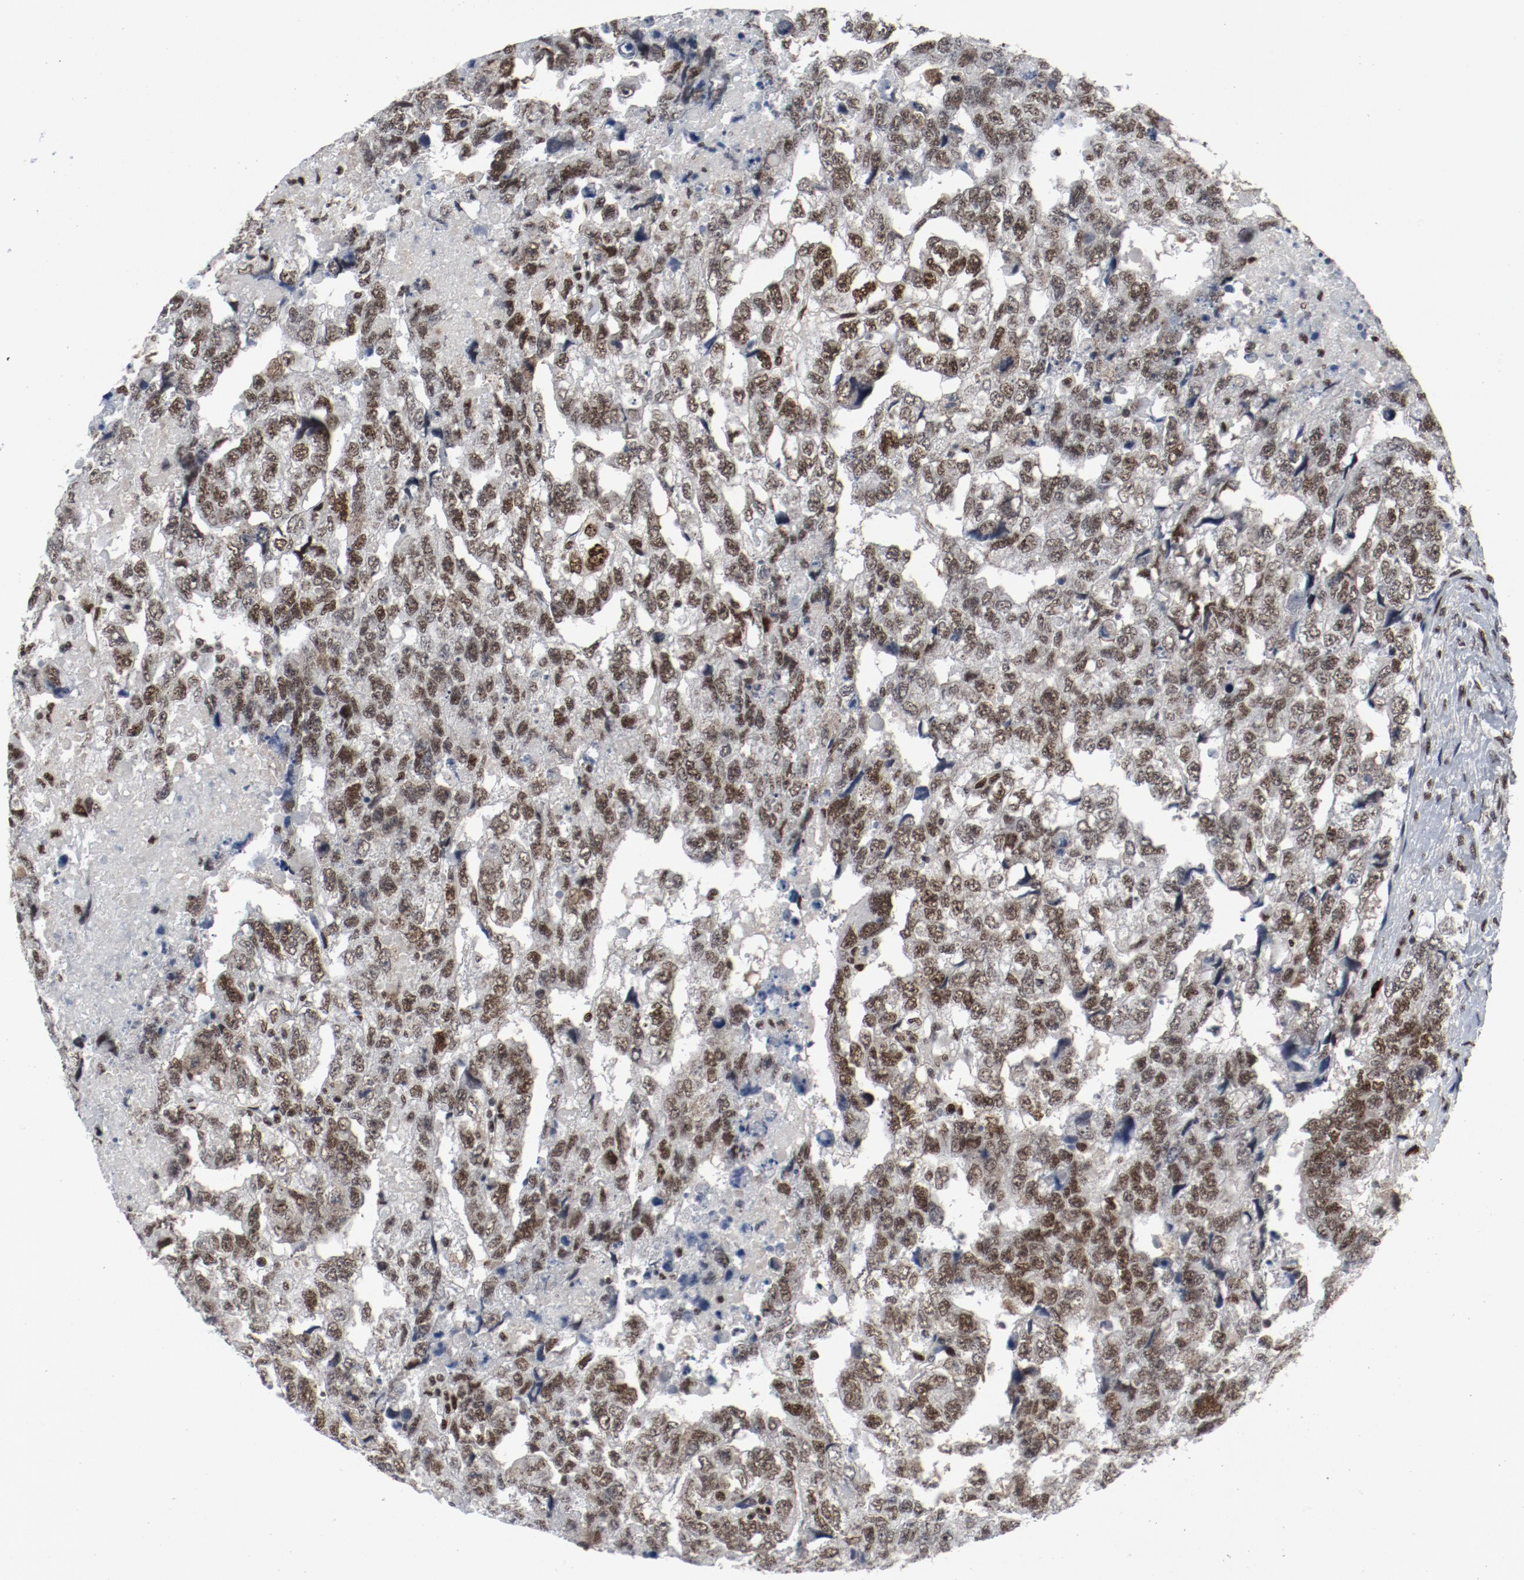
{"staining": {"intensity": "moderate", "quantity": ">75%", "location": "nuclear"}, "tissue": "testis cancer", "cell_type": "Tumor cells", "image_type": "cancer", "snomed": [{"axis": "morphology", "description": "Carcinoma, Embryonal, NOS"}, {"axis": "topography", "description": "Testis"}], "caption": "A histopathology image showing moderate nuclear staining in approximately >75% of tumor cells in embryonal carcinoma (testis), as visualized by brown immunohistochemical staining.", "gene": "JMJD6", "patient": {"sex": "male", "age": 36}}